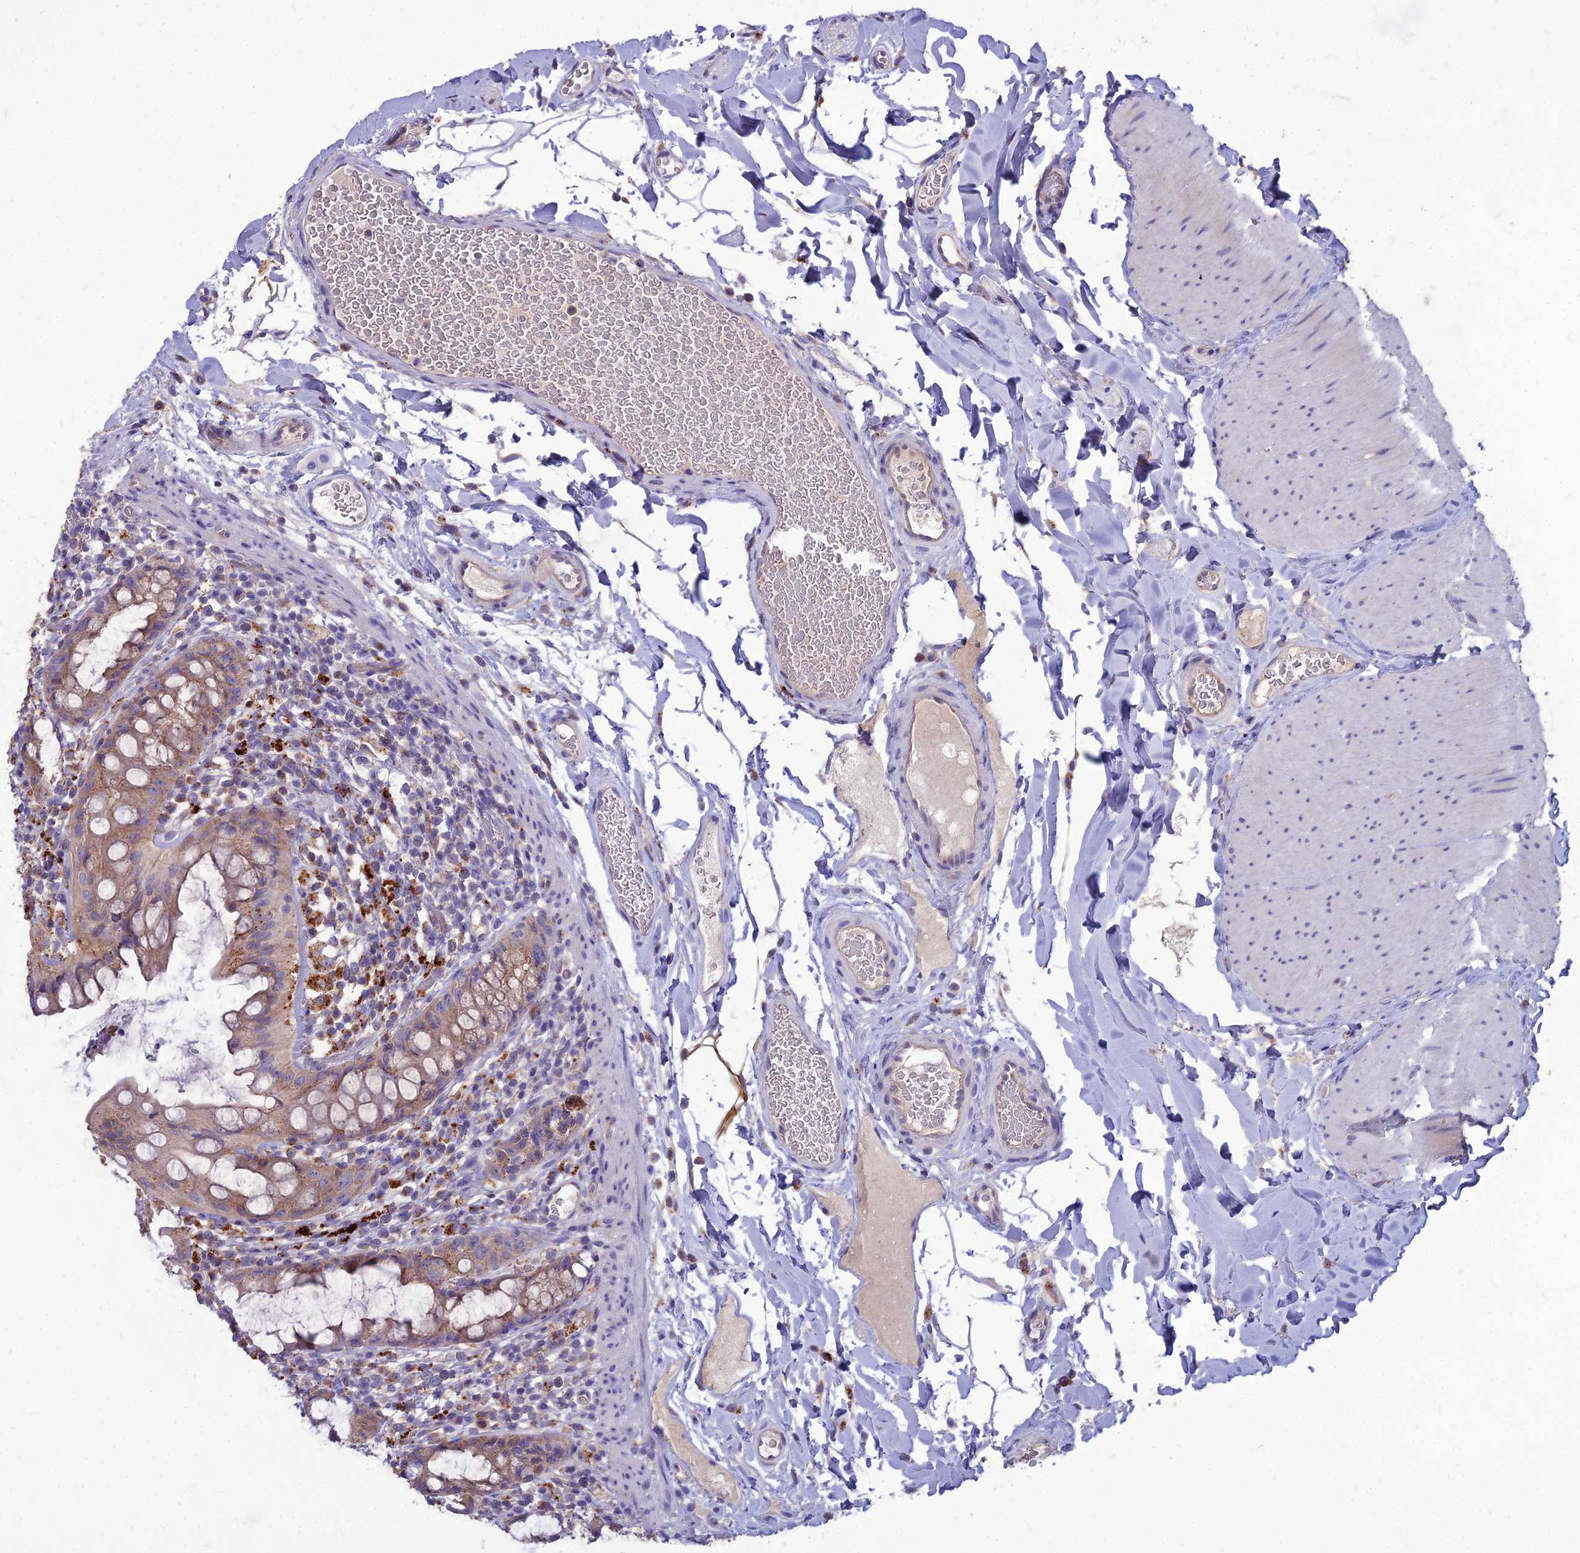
{"staining": {"intensity": "moderate", "quantity": "25%-75%", "location": "cytoplasmic/membranous"}, "tissue": "rectum", "cell_type": "Glandular cells", "image_type": "normal", "snomed": [{"axis": "morphology", "description": "Normal tissue, NOS"}, {"axis": "topography", "description": "Rectum"}], "caption": "Immunohistochemistry (IHC) staining of normal rectum, which demonstrates medium levels of moderate cytoplasmic/membranous expression in about 25%-75% of glandular cells indicating moderate cytoplasmic/membranous protein staining. The staining was performed using DAB (brown) for protein detection and nuclei were counterstained in hematoxylin (blue).", "gene": "PCED1B", "patient": {"sex": "female", "age": 57}}